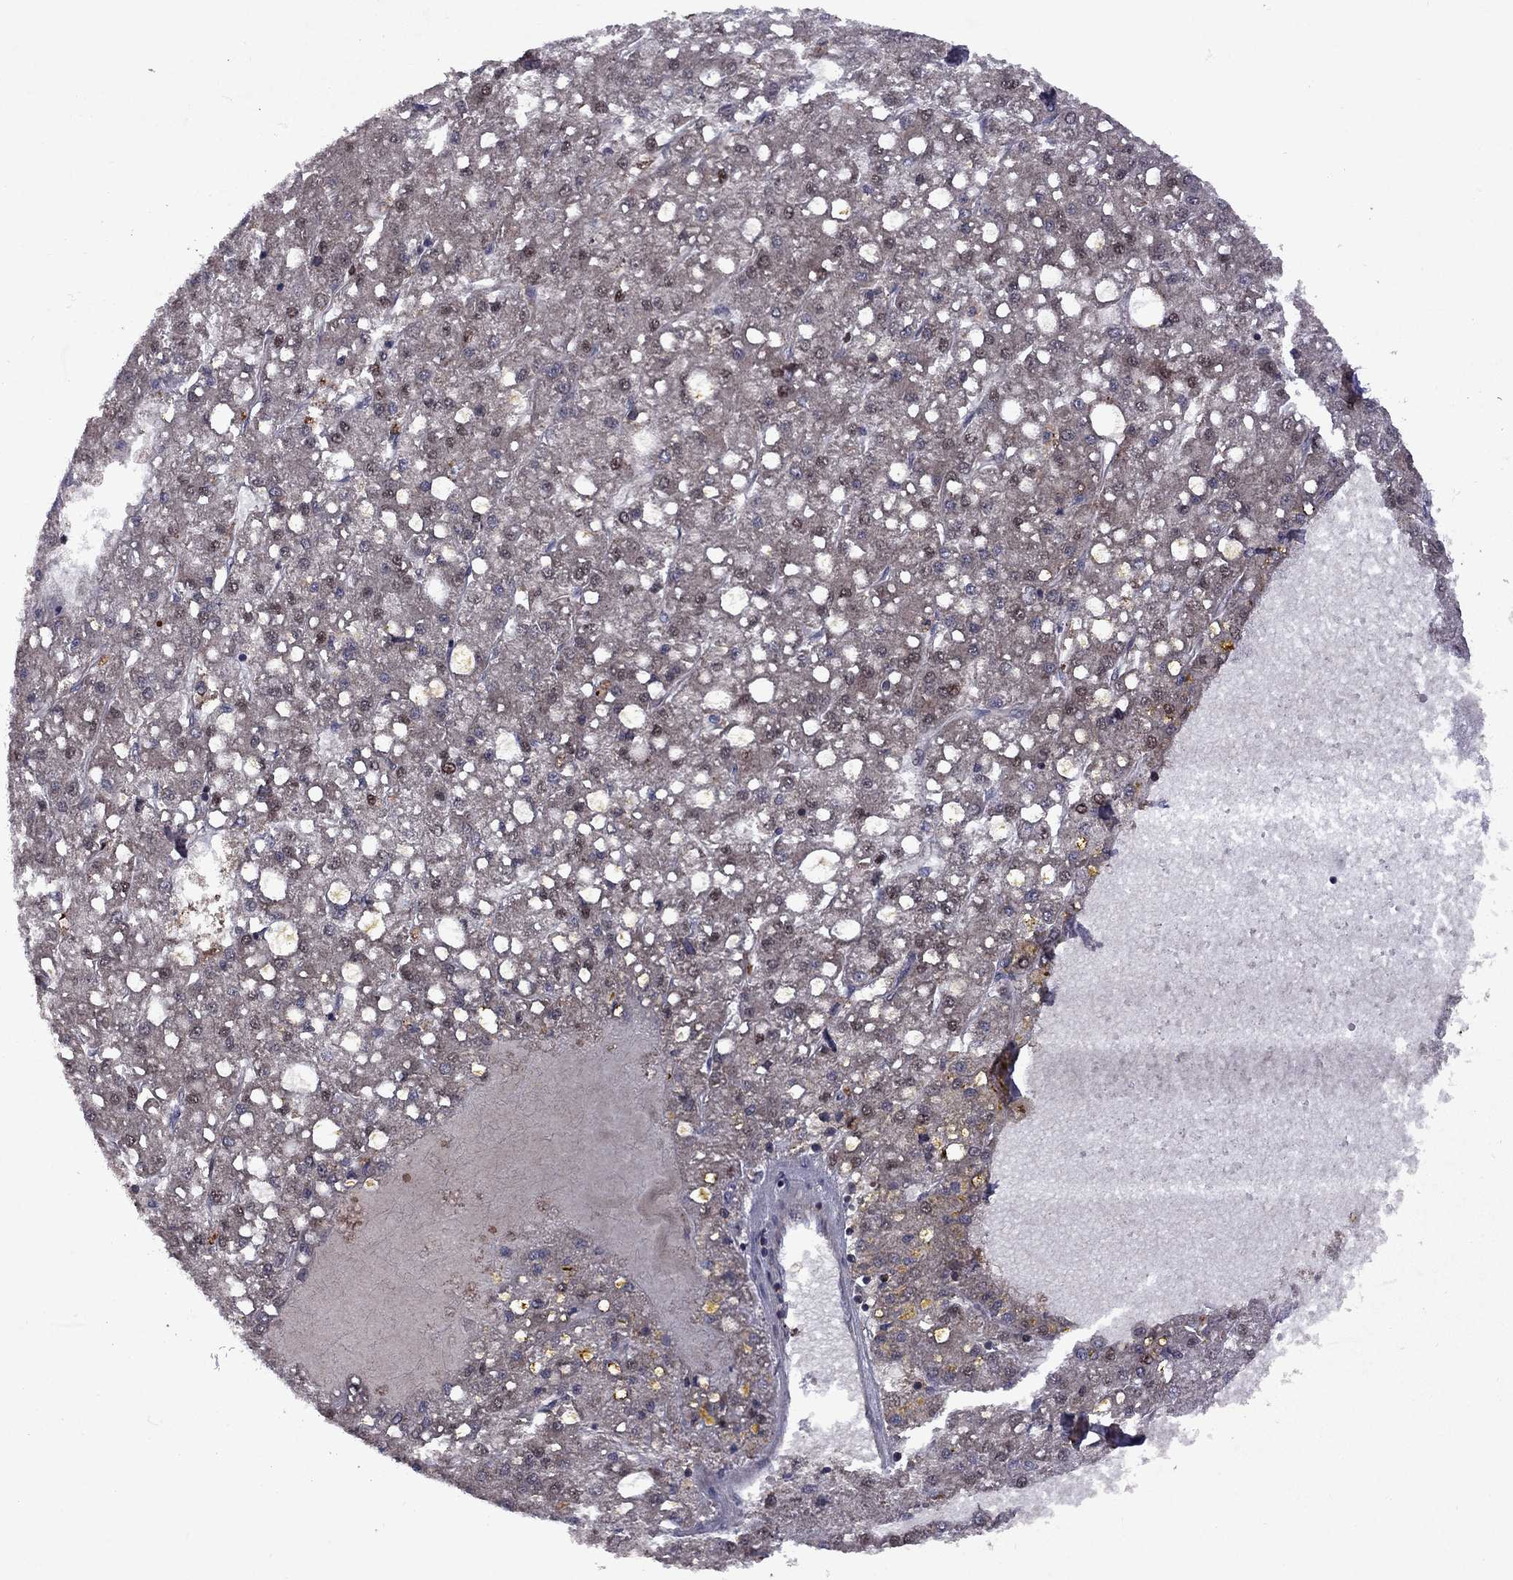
{"staining": {"intensity": "negative", "quantity": "none", "location": "none"}, "tissue": "liver cancer", "cell_type": "Tumor cells", "image_type": "cancer", "snomed": [{"axis": "morphology", "description": "Carcinoma, Hepatocellular, NOS"}, {"axis": "topography", "description": "Liver"}], "caption": "Immunohistochemistry (IHC) micrograph of liver hepatocellular carcinoma stained for a protein (brown), which displays no positivity in tumor cells.", "gene": "IPP", "patient": {"sex": "male", "age": 67}}